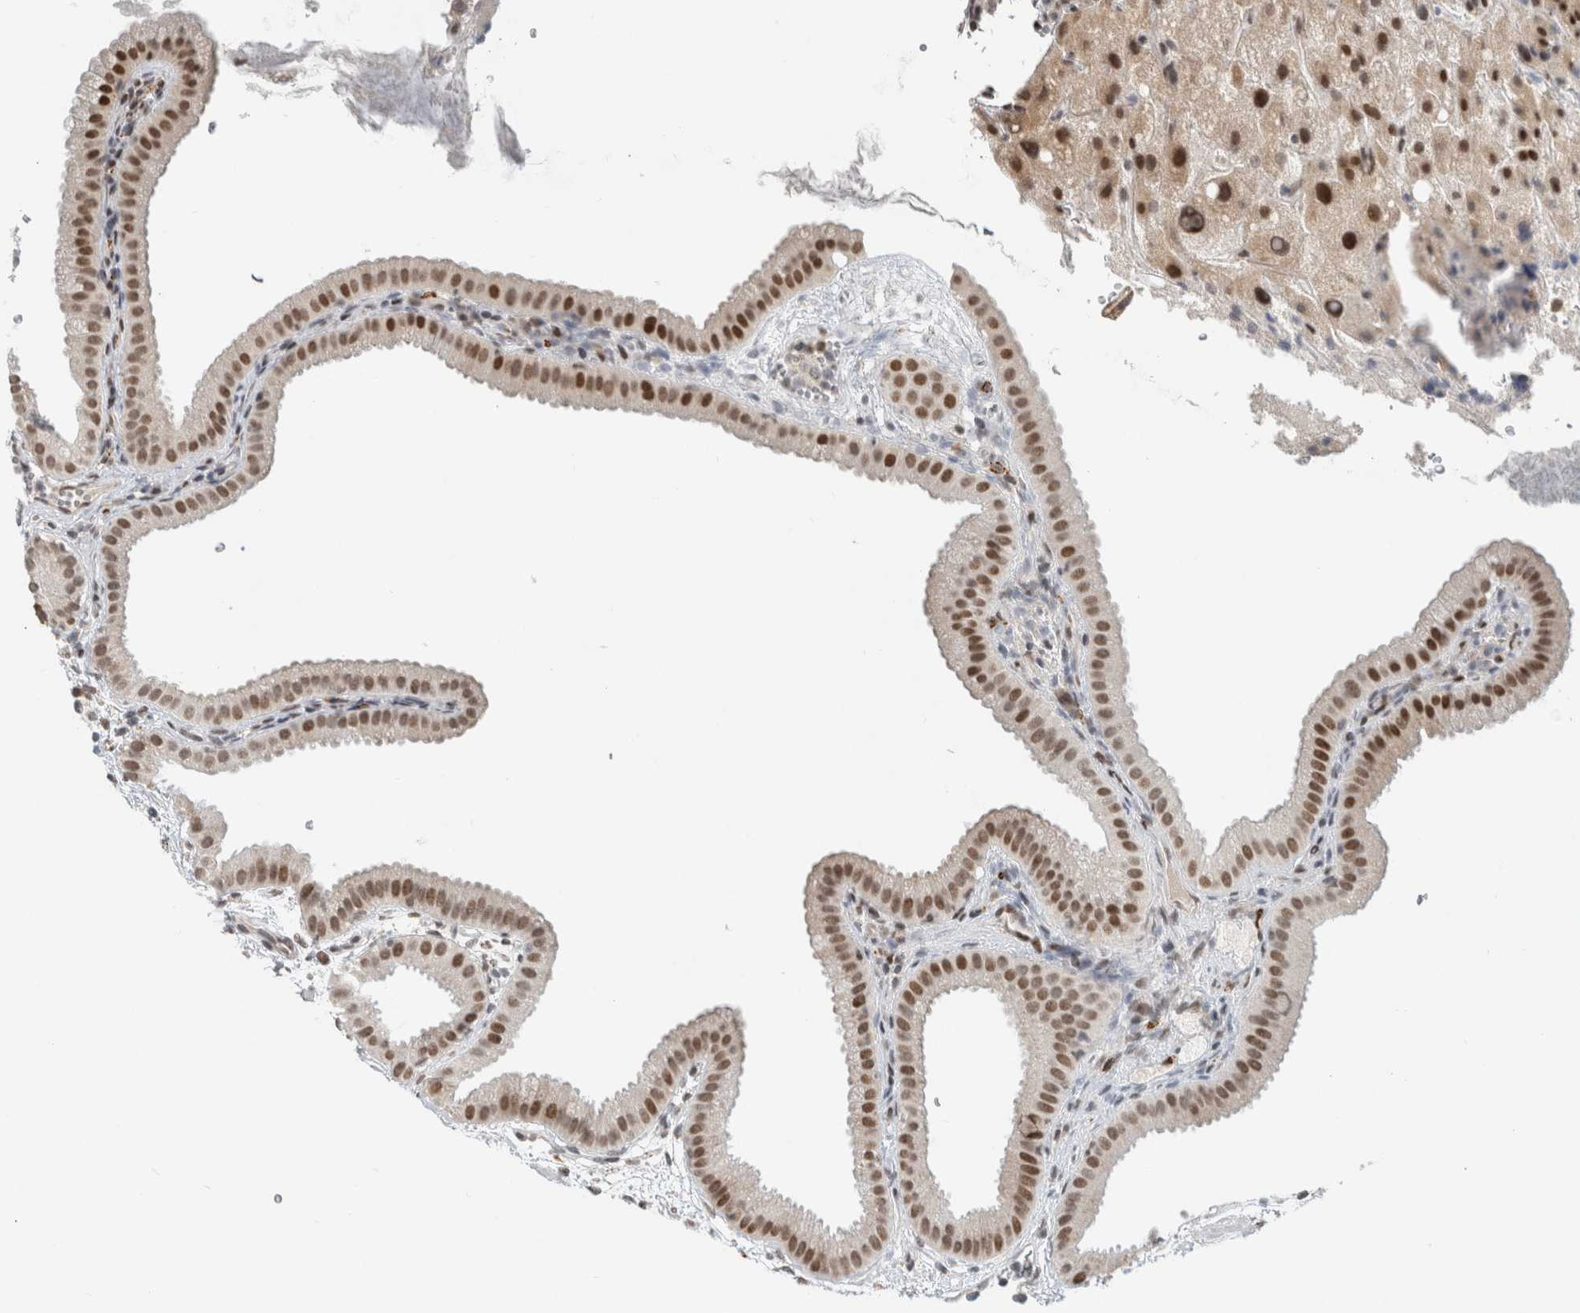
{"staining": {"intensity": "strong", "quantity": "25%-75%", "location": "nuclear"}, "tissue": "gallbladder", "cell_type": "Glandular cells", "image_type": "normal", "snomed": [{"axis": "morphology", "description": "Normal tissue, NOS"}, {"axis": "topography", "description": "Gallbladder"}], "caption": "Gallbladder stained with a brown dye displays strong nuclear positive staining in about 25%-75% of glandular cells.", "gene": "HNRNPR", "patient": {"sex": "female", "age": 64}}